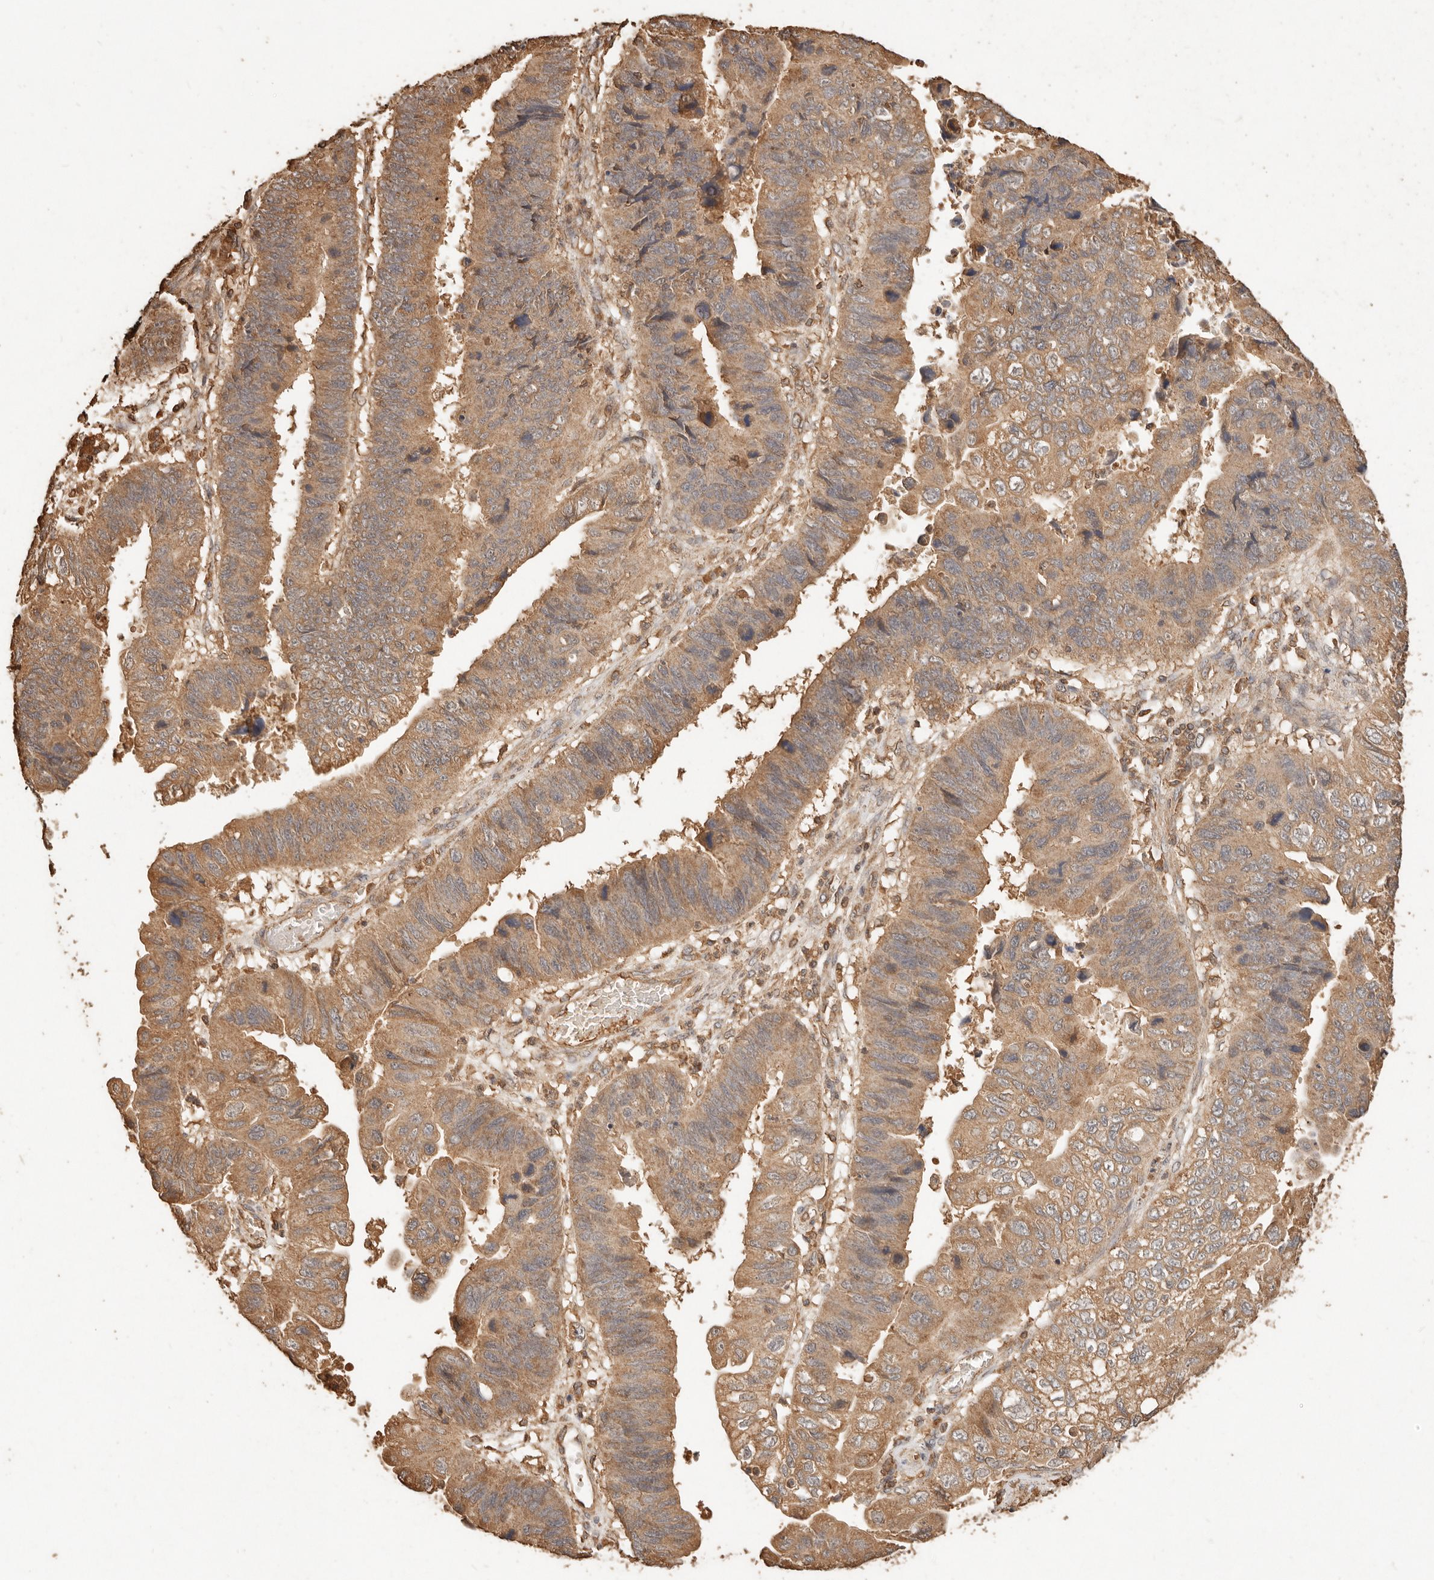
{"staining": {"intensity": "moderate", "quantity": ">75%", "location": "cytoplasmic/membranous"}, "tissue": "stomach cancer", "cell_type": "Tumor cells", "image_type": "cancer", "snomed": [{"axis": "morphology", "description": "Adenocarcinoma, NOS"}, {"axis": "topography", "description": "Stomach"}], "caption": "Immunohistochemistry (IHC) (DAB (3,3'-diaminobenzidine)) staining of human adenocarcinoma (stomach) demonstrates moderate cytoplasmic/membranous protein expression in approximately >75% of tumor cells.", "gene": "FAM180B", "patient": {"sex": "male", "age": 59}}